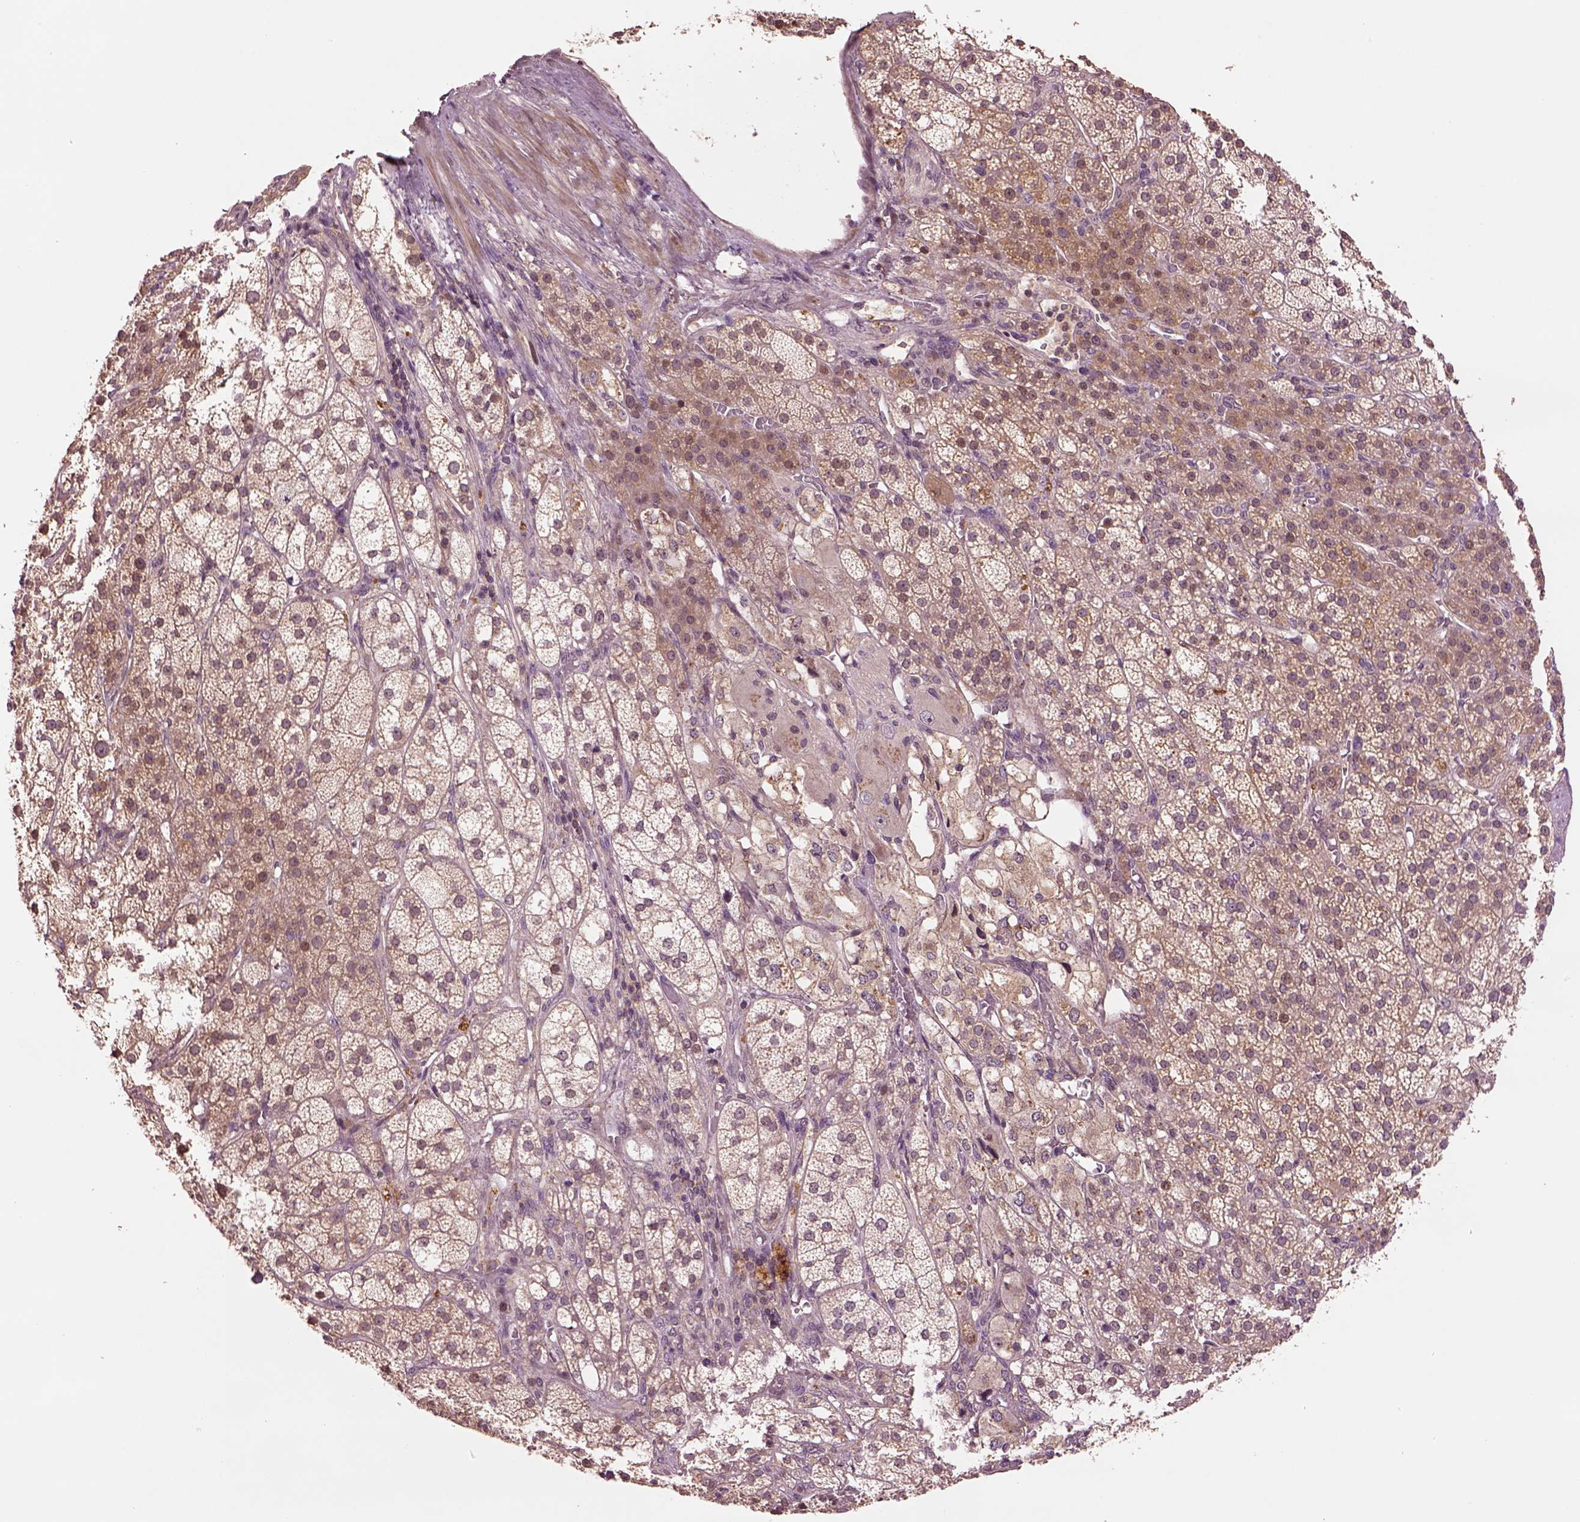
{"staining": {"intensity": "moderate", "quantity": "25%-75%", "location": "cytoplasmic/membranous"}, "tissue": "adrenal gland", "cell_type": "Glandular cells", "image_type": "normal", "snomed": [{"axis": "morphology", "description": "Normal tissue, NOS"}, {"axis": "topography", "description": "Adrenal gland"}], "caption": "Protein expression analysis of benign adrenal gland demonstrates moderate cytoplasmic/membranous expression in about 25%-75% of glandular cells.", "gene": "MTHFS", "patient": {"sex": "female", "age": 60}}